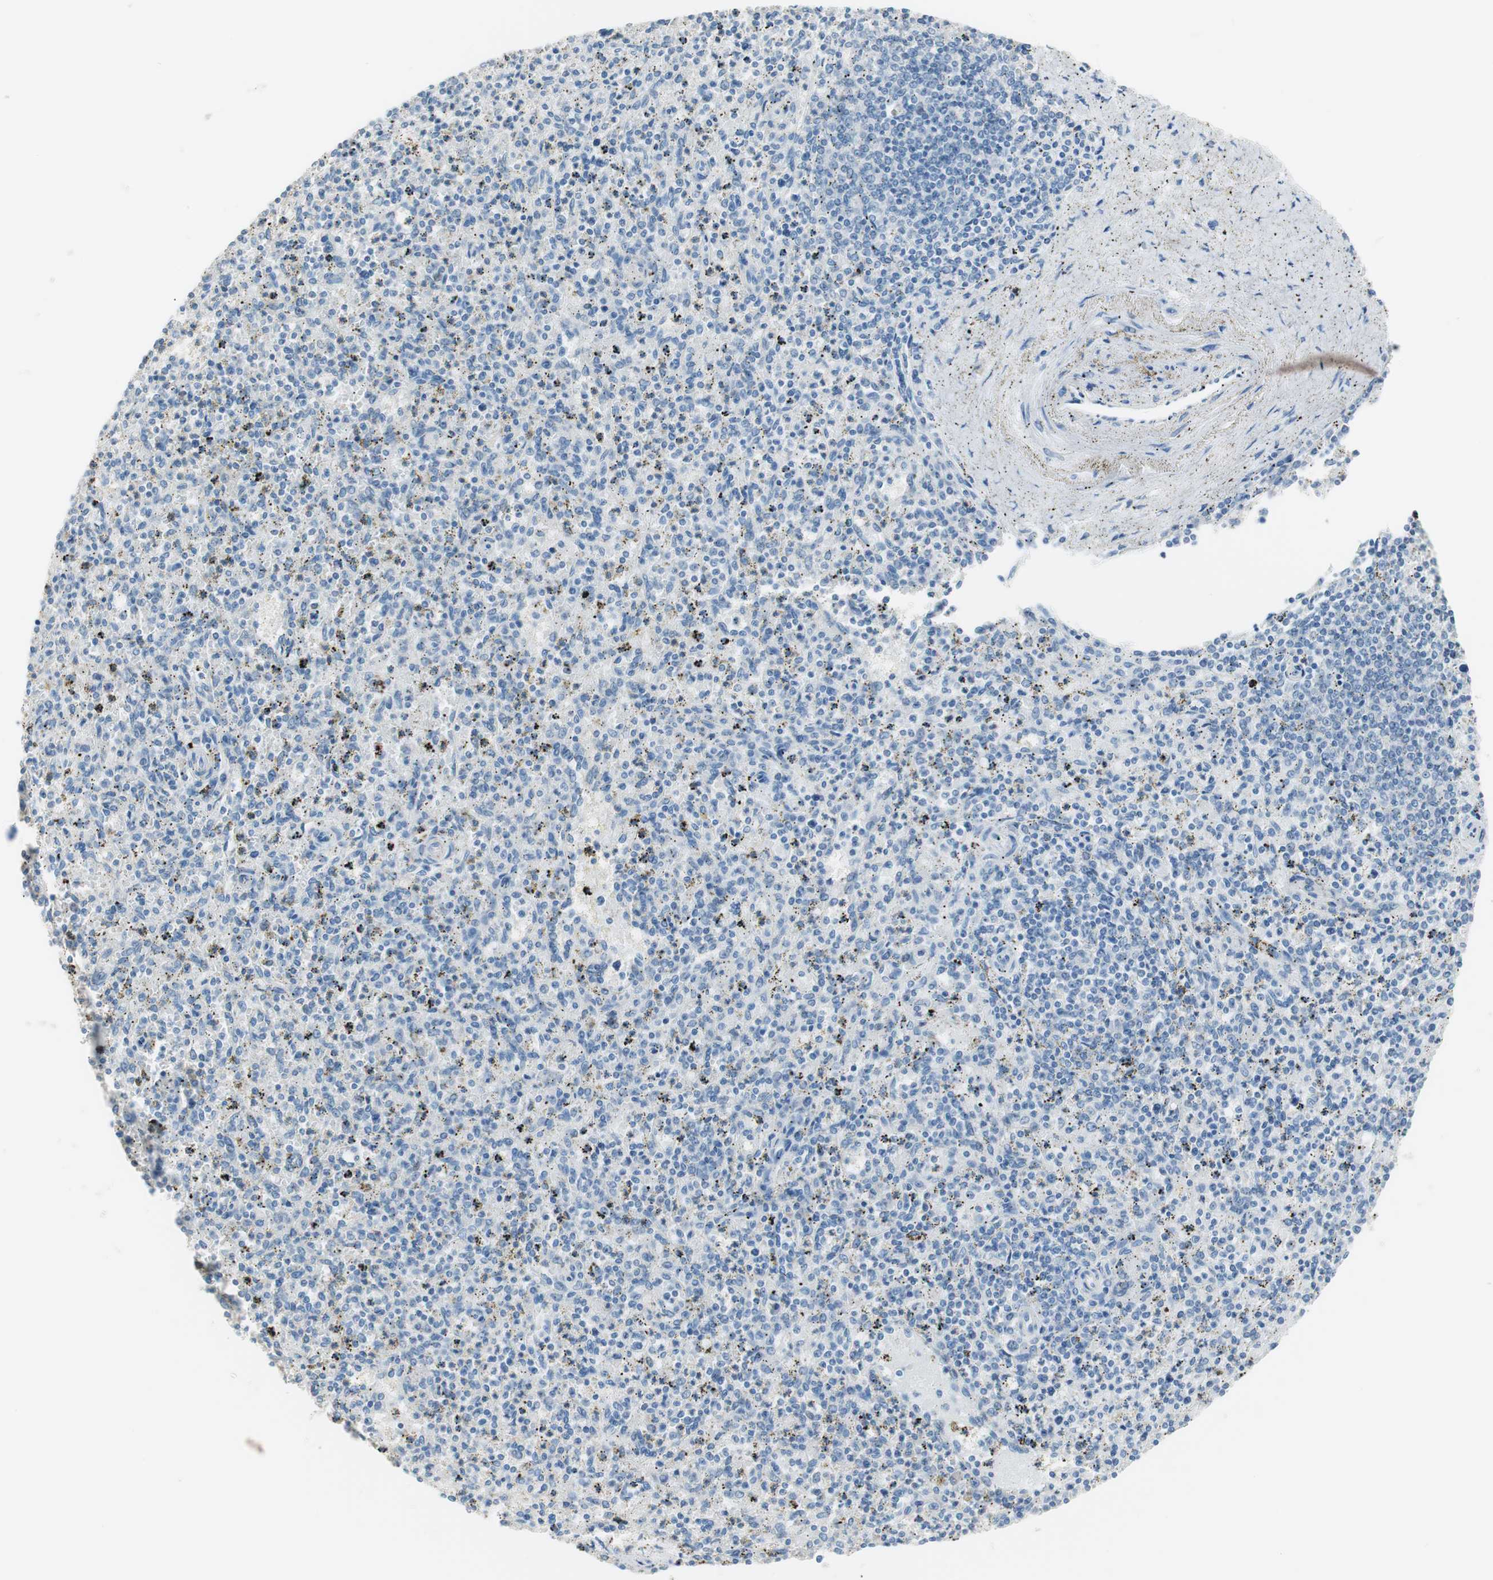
{"staining": {"intensity": "negative", "quantity": "none", "location": "none"}, "tissue": "spleen", "cell_type": "Cells in red pulp", "image_type": "normal", "snomed": [{"axis": "morphology", "description": "Normal tissue, NOS"}, {"axis": "topography", "description": "Spleen"}], "caption": "Immunohistochemistry (IHC) histopathology image of unremarkable human spleen stained for a protein (brown), which displays no expression in cells in red pulp. (Brightfield microscopy of DAB immunohistochemistry (IHC) at high magnification).", "gene": "VIL1", "patient": {"sex": "male", "age": 72}}